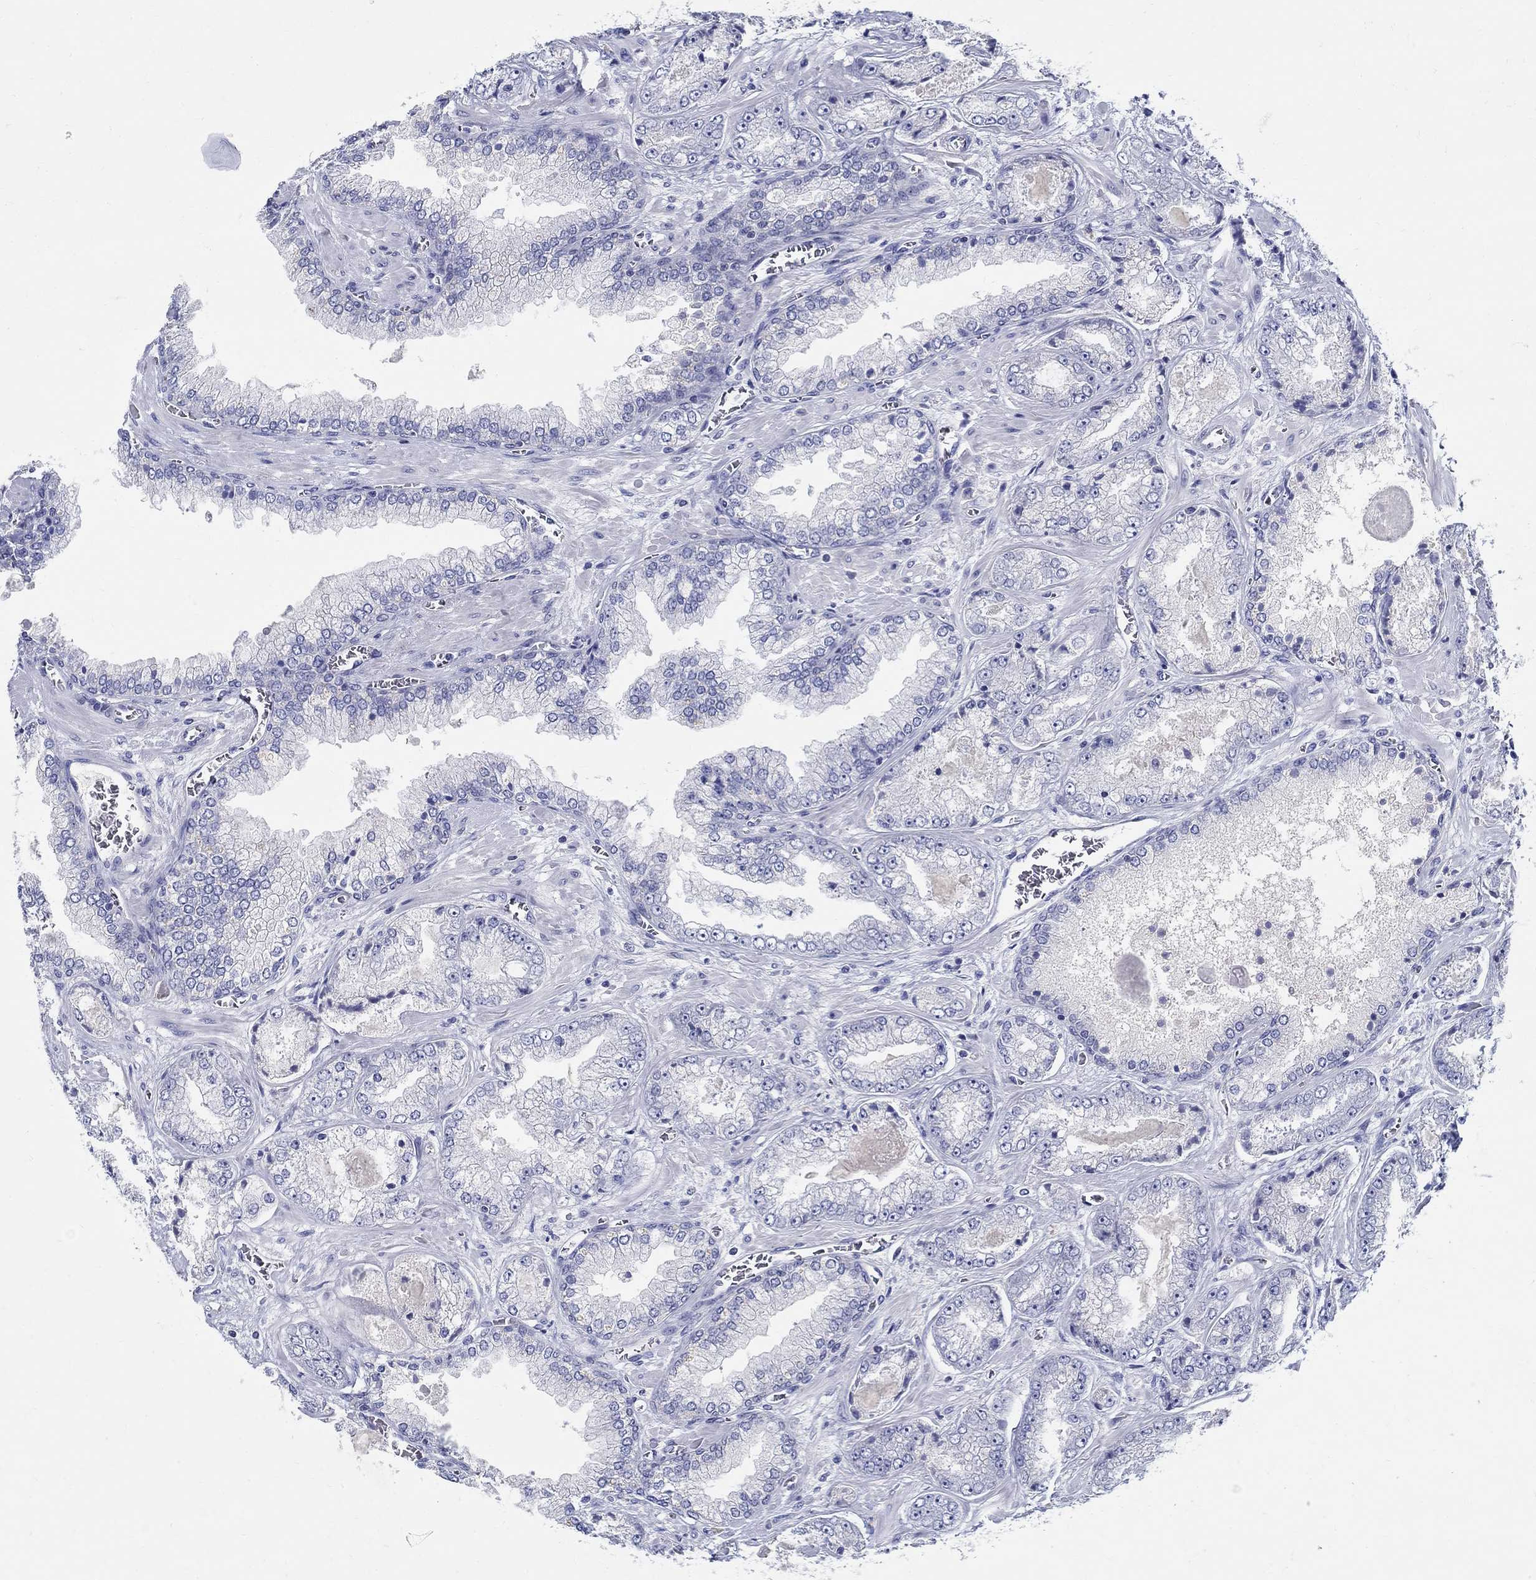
{"staining": {"intensity": "negative", "quantity": "none", "location": "none"}, "tissue": "prostate cancer", "cell_type": "Tumor cells", "image_type": "cancer", "snomed": [{"axis": "morphology", "description": "Adenocarcinoma, Low grade"}, {"axis": "topography", "description": "Prostate"}], "caption": "Micrograph shows no significant protein staining in tumor cells of prostate cancer.", "gene": "CRYGD", "patient": {"sex": "male", "age": 57}}